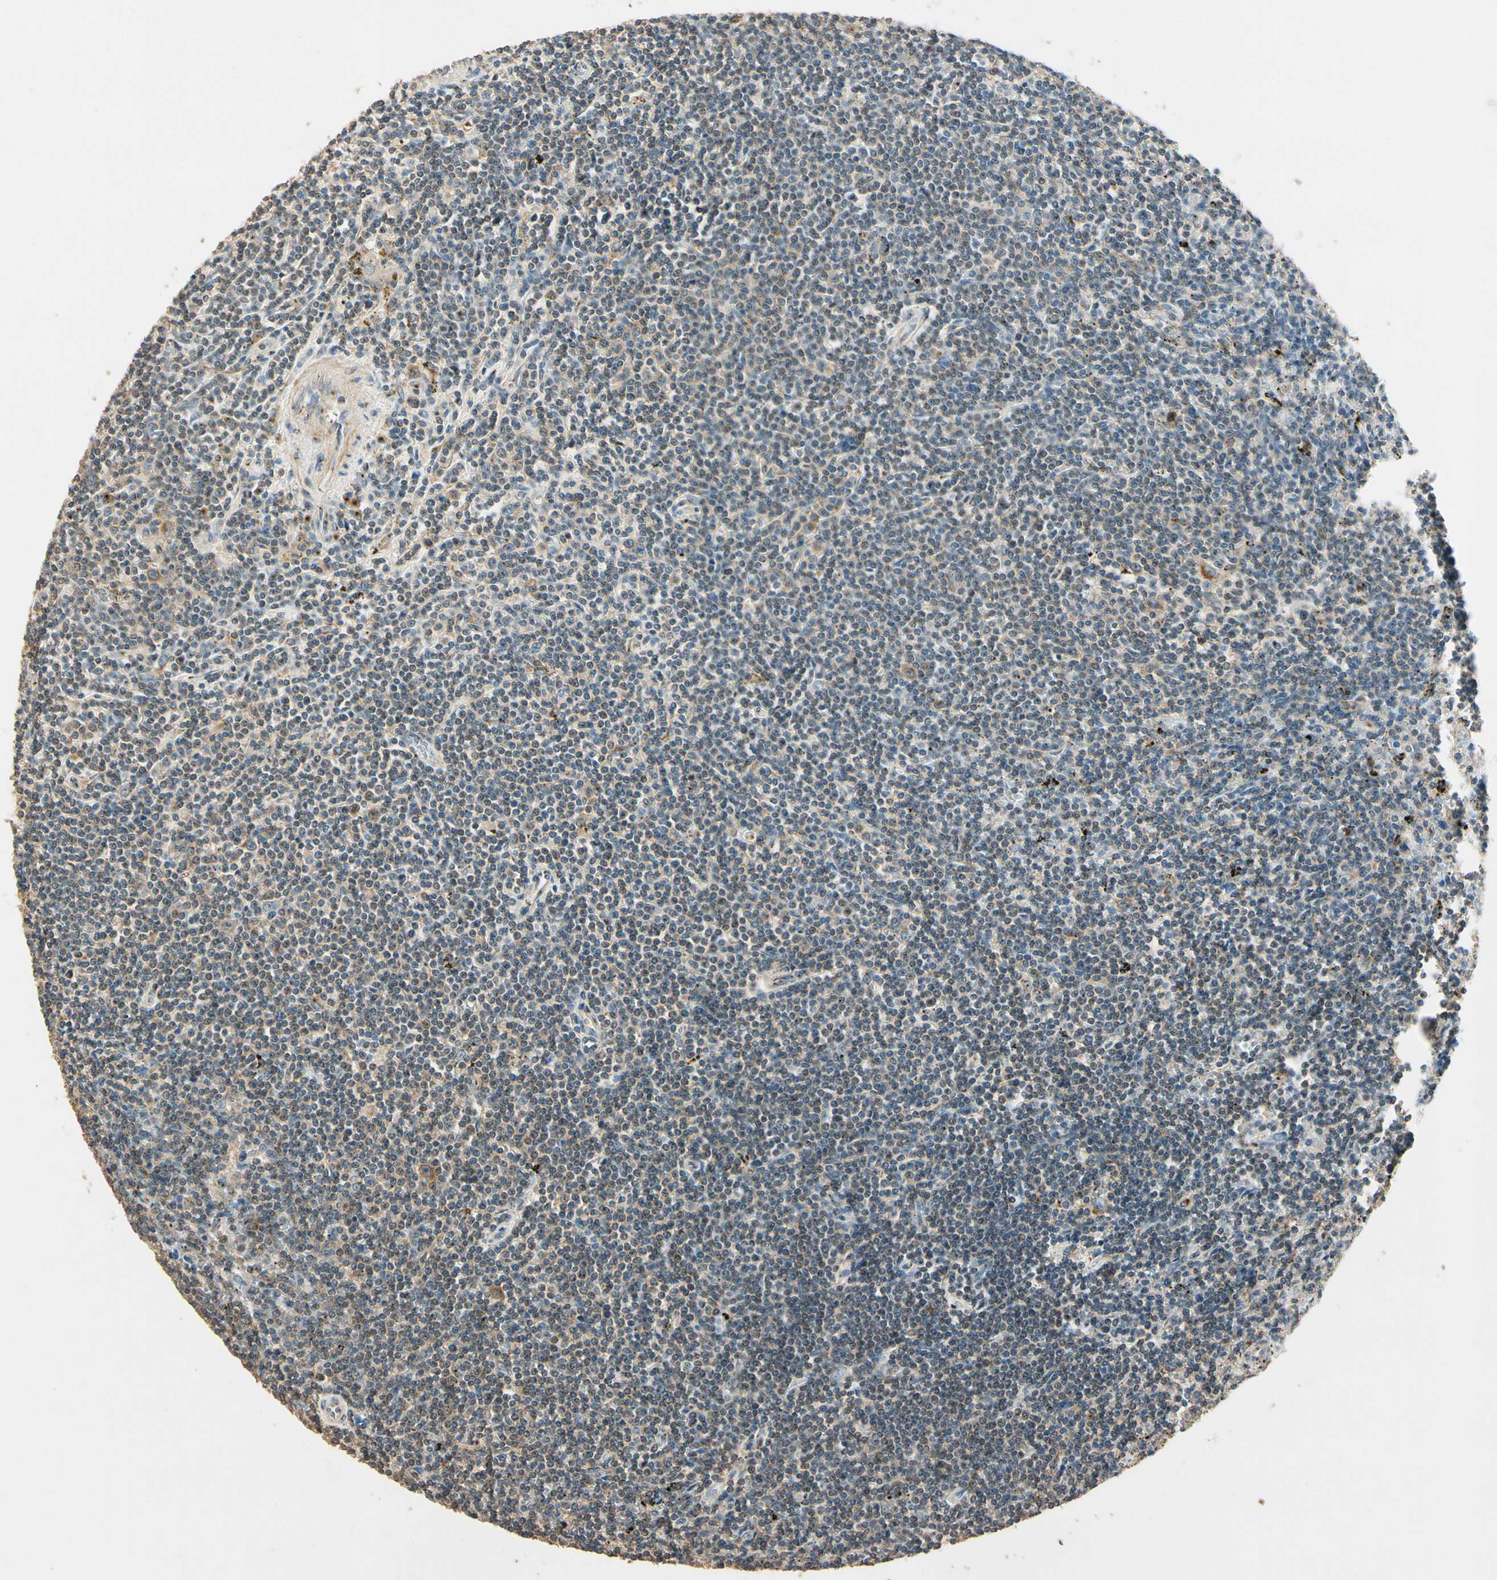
{"staining": {"intensity": "weak", "quantity": "<25%", "location": "cytoplasmic/membranous"}, "tissue": "lymphoma", "cell_type": "Tumor cells", "image_type": "cancer", "snomed": [{"axis": "morphology", "description": "Malignant lymphoma, non-Hodgkin's type, Low grade"}, {"axis": "topography", "description": "Spleen"}], "caption": "Lymphoma was stained to show a protein in brown. There is no significant staining in tumor cells.", "gene": "AKAP9", "patient": {"sex": "male", "age": 76}}